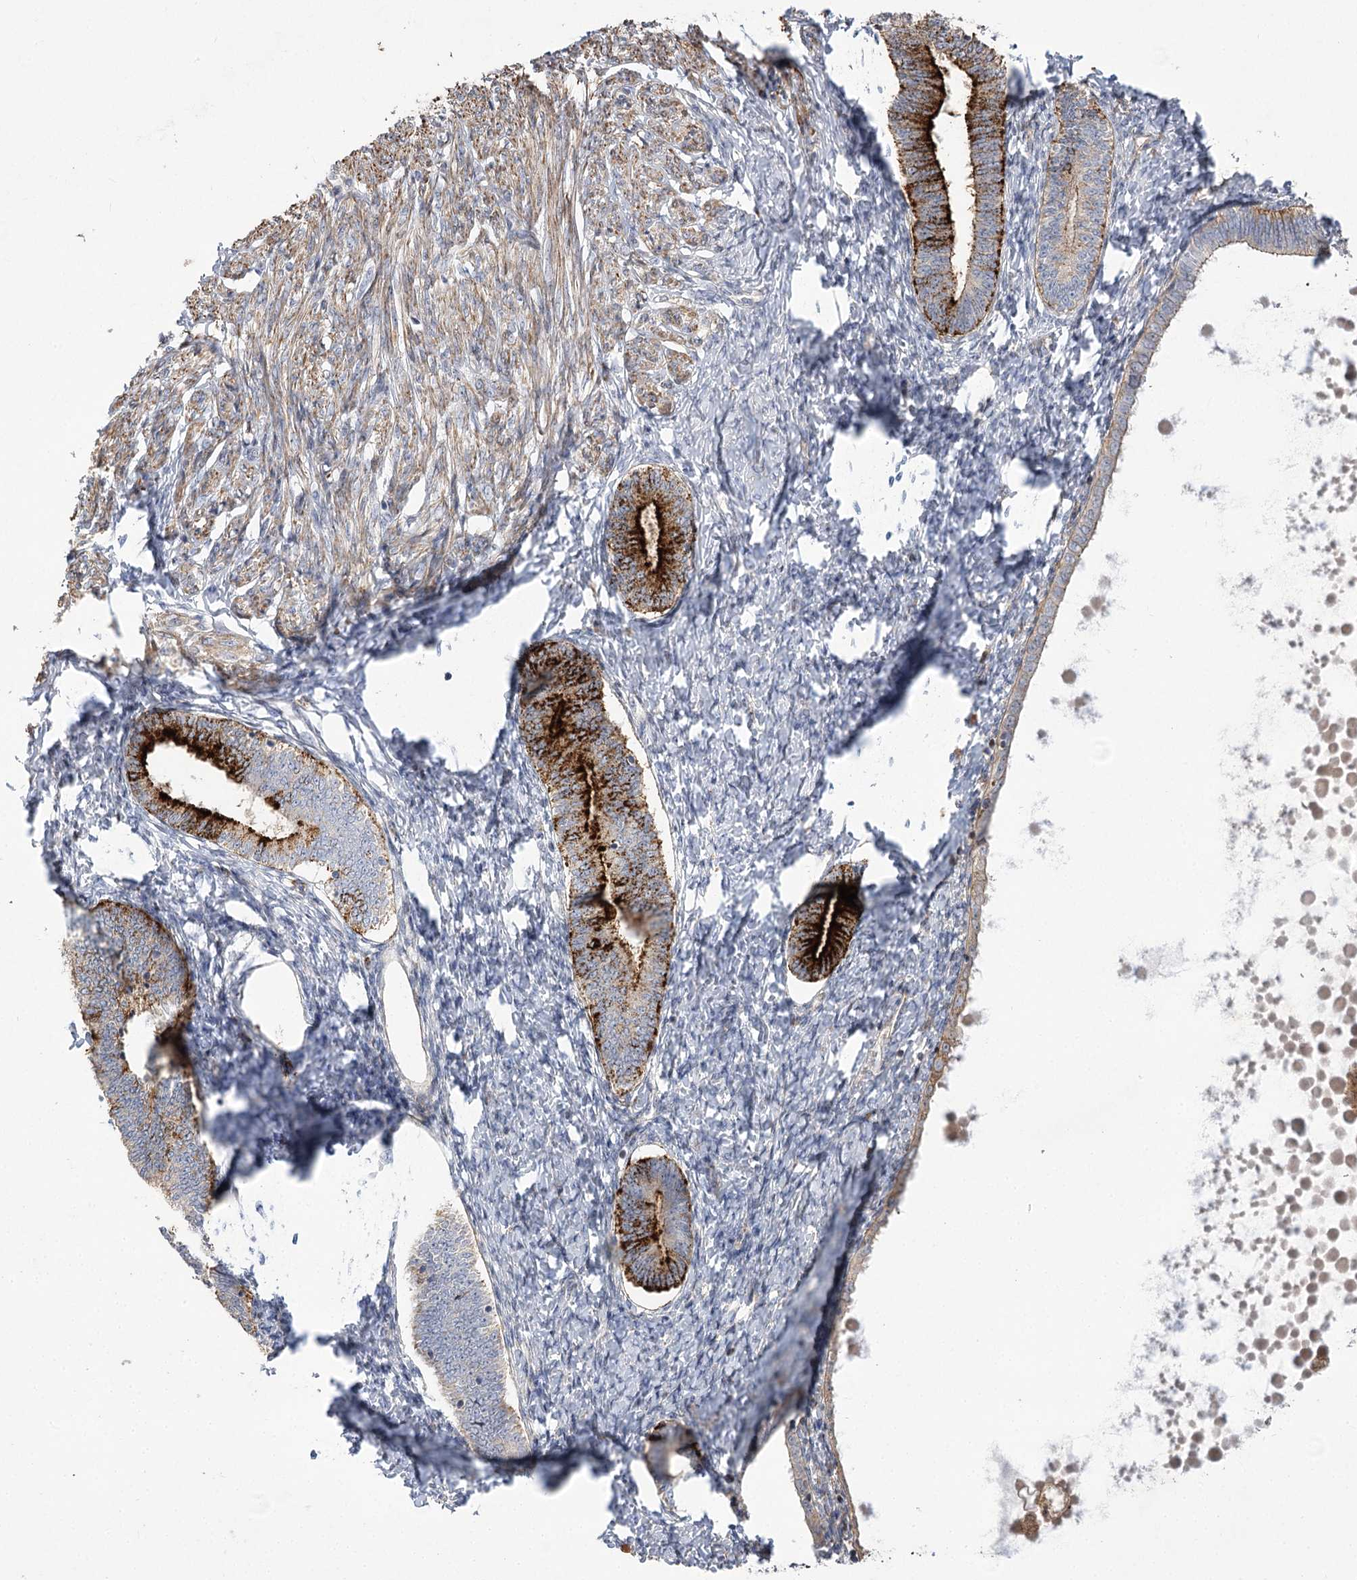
{"staining": {"intensity": "weak", "quantity": "<25%", "location": "cytoplasmic/membranous"}, "tissue": "endometrium", "cell_type": "Cells in endometrial stroma", "image_type": "normal", "snomed": [{"axis": "morphology", "description": "Normal tissue, NOS"}, {"axis": "topography", "description": "Endometrium"}], "caption": "This is an IHC photomicrograph of unremarkable endometrium. There is no positivity in cells in endometrial stroma.", "gene": "RNF24", "patient": {"sex": "female", "age": 72}}